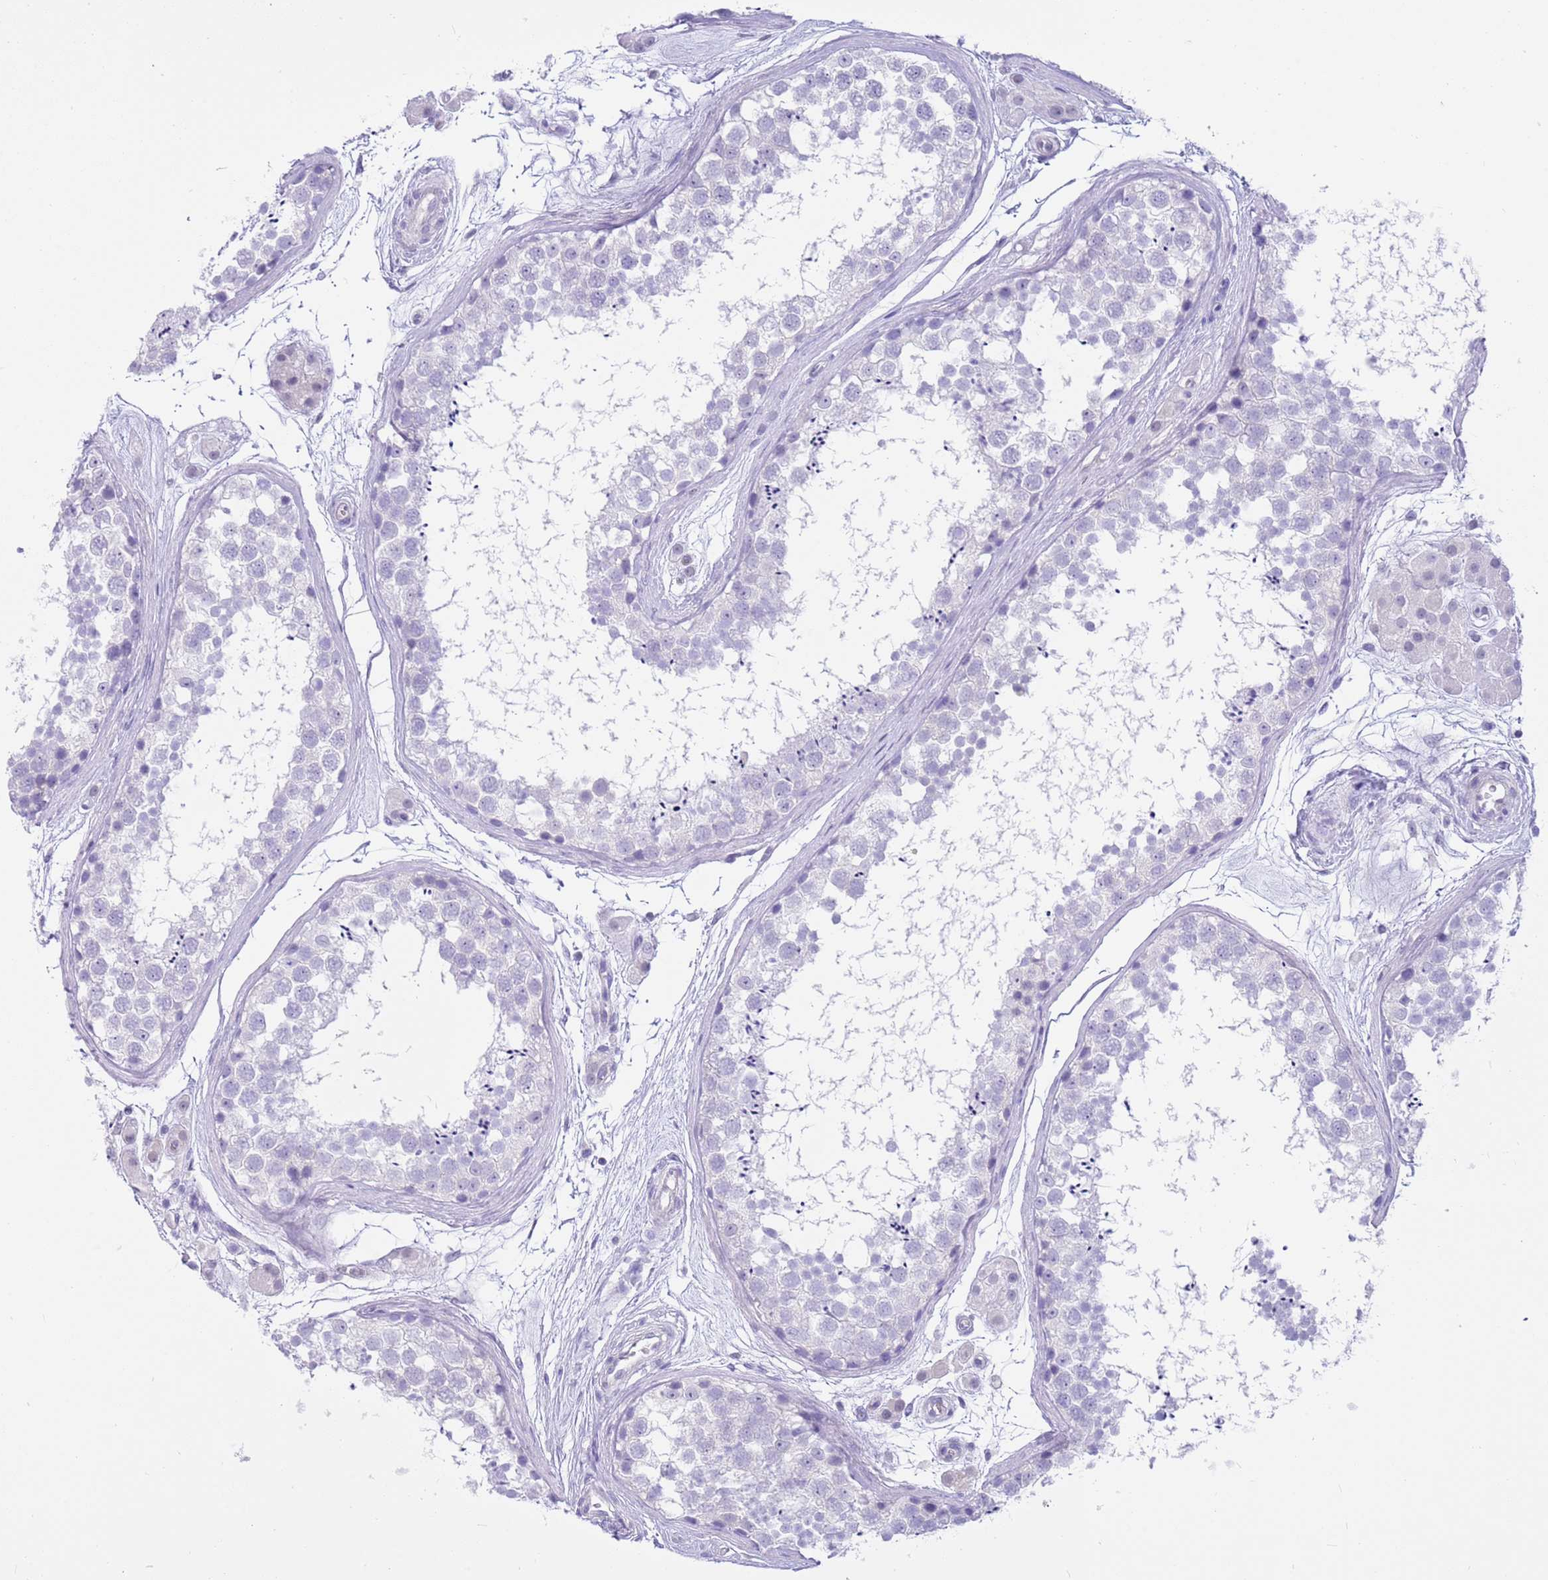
{"staining": {"intensity": "negative", "quantity": "none", "location": "none"}, "tissue": "testis", "cell_type": "Cells in seminiferous ducts", "image_type": "normal", "snomed": [{"axis": "morphology", "description": "Normal tissue, NOS"}, {"axis": "topography", "description": "Testis"}], "caption": "IHC histopathology image of benign testis: human testis stained with DAB (3,3'-diaminobenzidine) displays no significant protein staining in cells in seminiferous ducts.", "gene": "DDI2", "patient": {"sex": "male", "age": 56}}